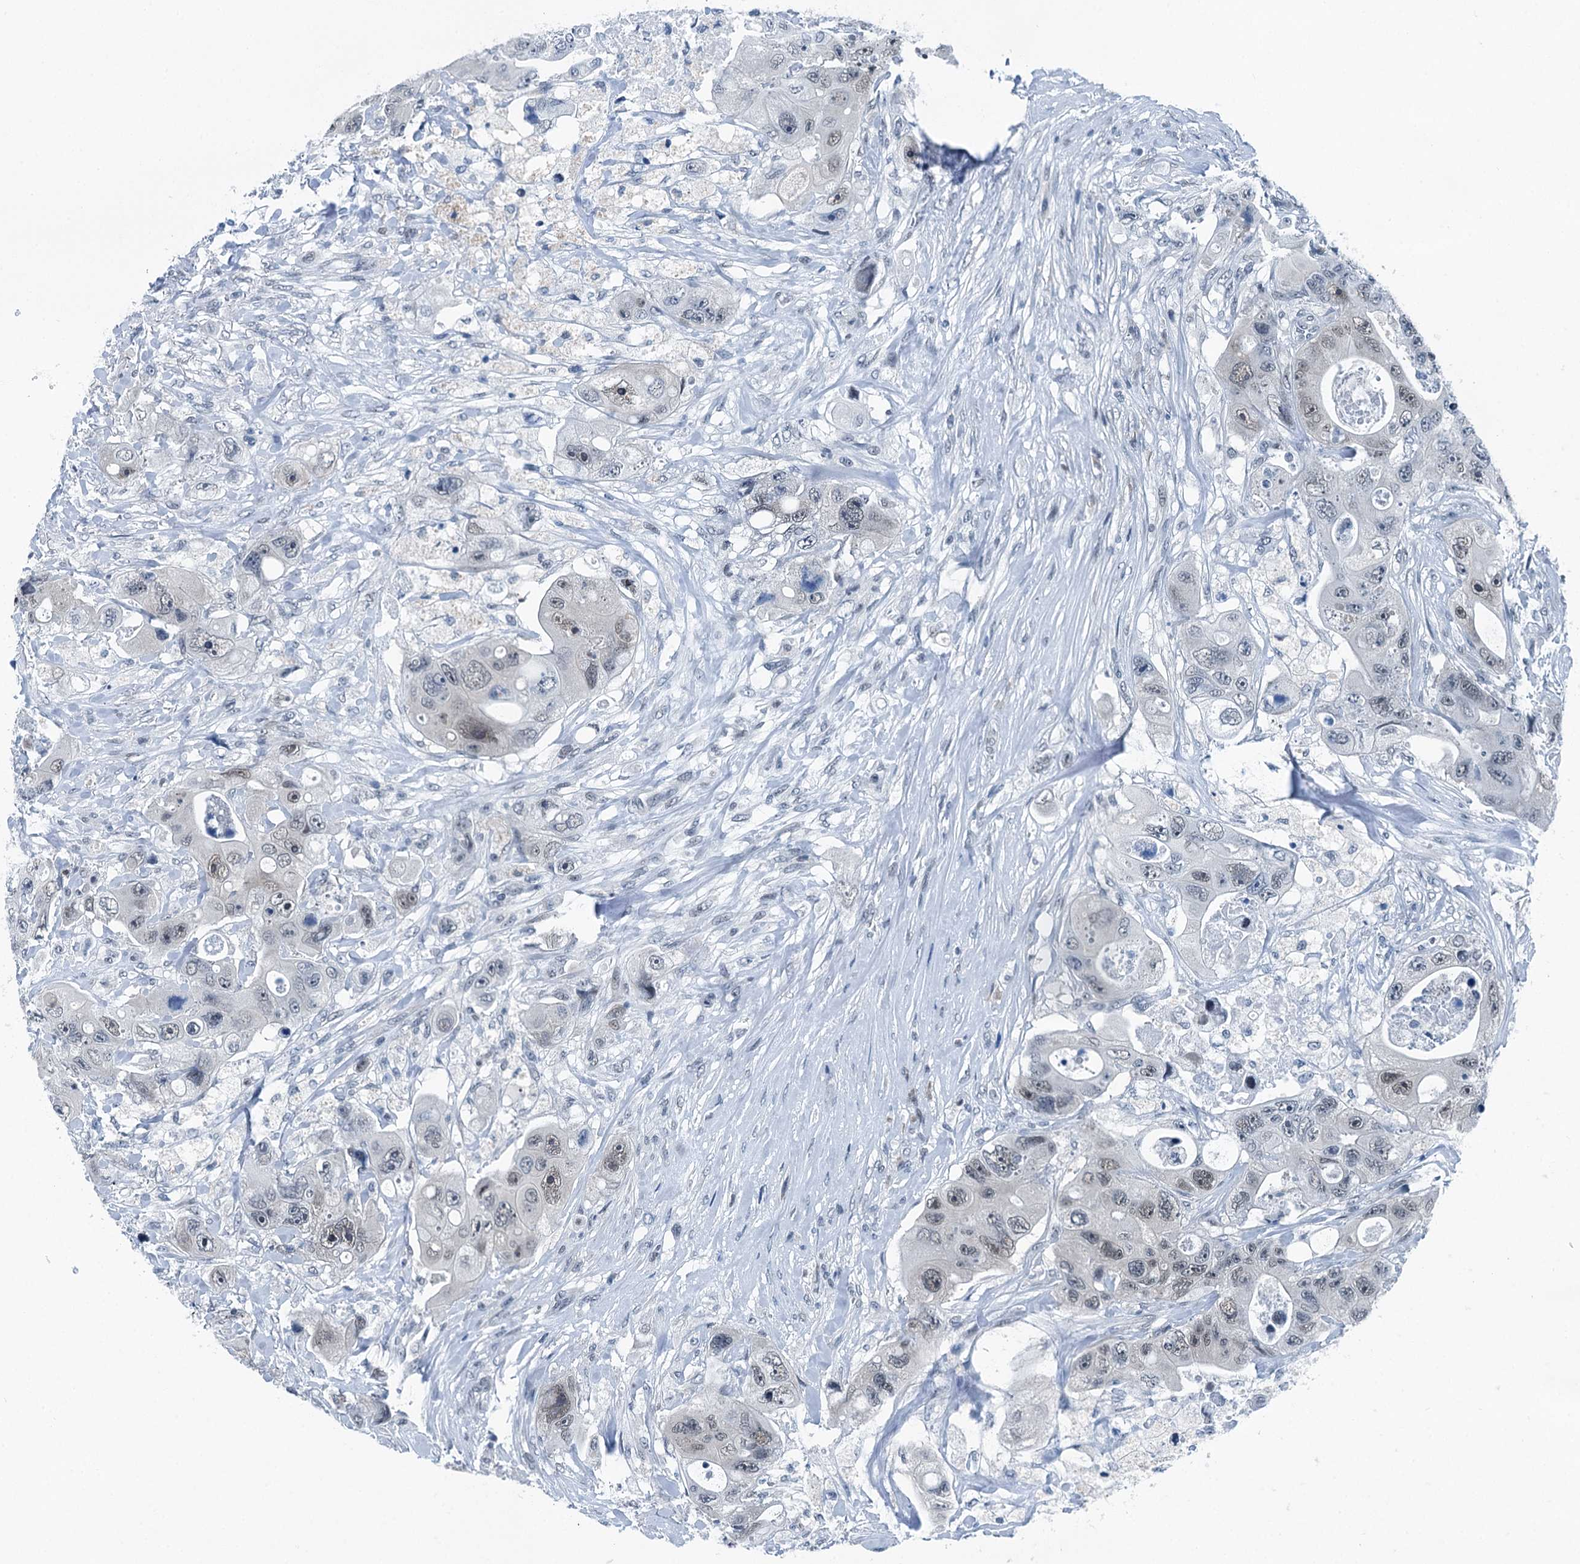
{"staining": {"intensity": "negative", "quantity": "none", "location": "none"}, "tissue": "colorectal cancer", "cell_type": "Tumor cells", "image_type": "cancer", "snomed": [{"axis": "morphology", "description": "Adenocarcinoma, NOS"}, {"axis": "topography", "description": "Colon"}], "caption": "Human colorectal cancer stained for a protein using immunohistochemistry exhibits no staining in tumor cells.", "gene": "TRPT1", "patient": {"sex": "female", "age": 46}}